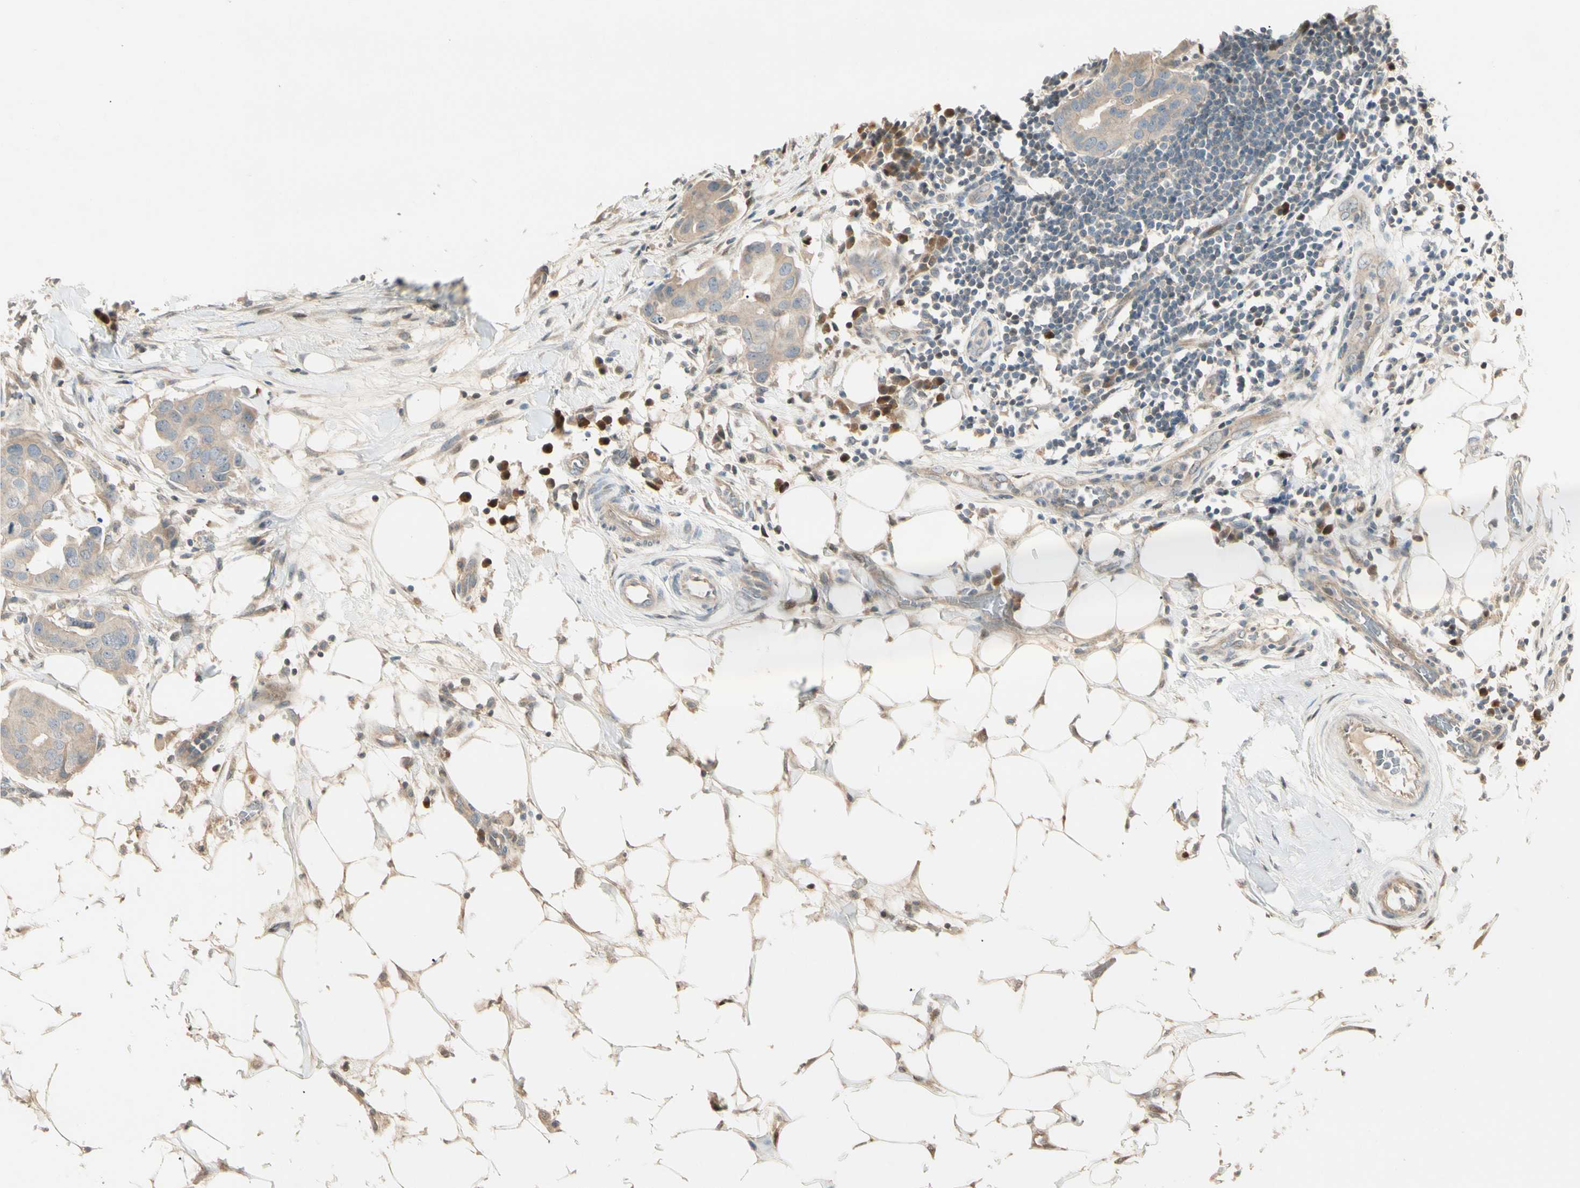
{"staining": {"intensity": "weak", "quantity": "<25%", "location": "cytoplasmic/membranous"}, "tissue": "breast cancer", "cell_type": "Tumor cells", "image_type": "cancer", "snomed": [{"axis": "morphology", "description": "Duct carcinoma"}, {"axis": "topography", "description": "Breast"}], "caption": "Protein analysis of invasive ductal carcinoma (breast) shows no significant expression in tumor cells.", "gene": "P3H2", "patient": {"sex": "female", "age": 40}}